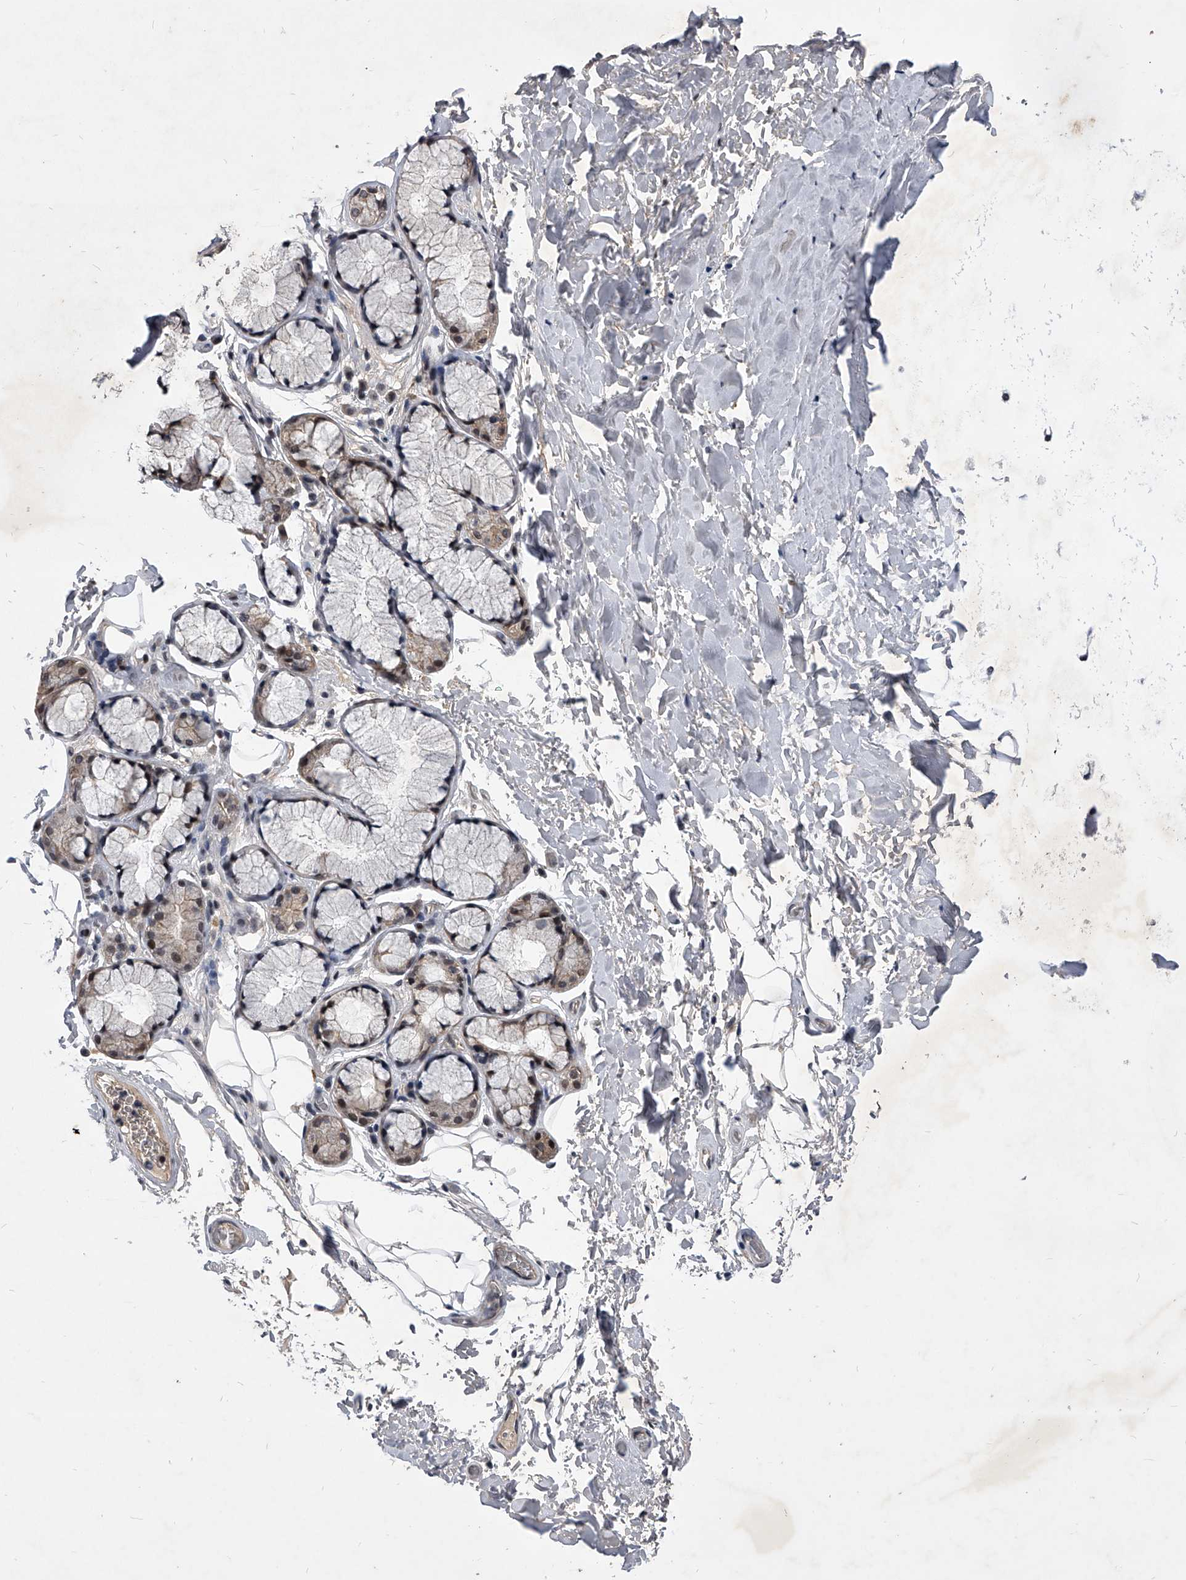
{"staining": {"intensity": "negative", "quantity": "none", "location": "none"}, "tissue": "adipose tissue", "cell_type": "Adipocytes", "image_type": "normal", "snomed": [{"axis": "morphology", "description": "Normal tissue, NOS"}, {"axis": "topography", "description": "Cartilage tissue"}], "caption": "Human adipose tissue stained for a protein using immunohistochemistry exhibits no staining in adipocytes.", "gene": "ZNF76", "patient": {"sex": "female", "age": 63}}